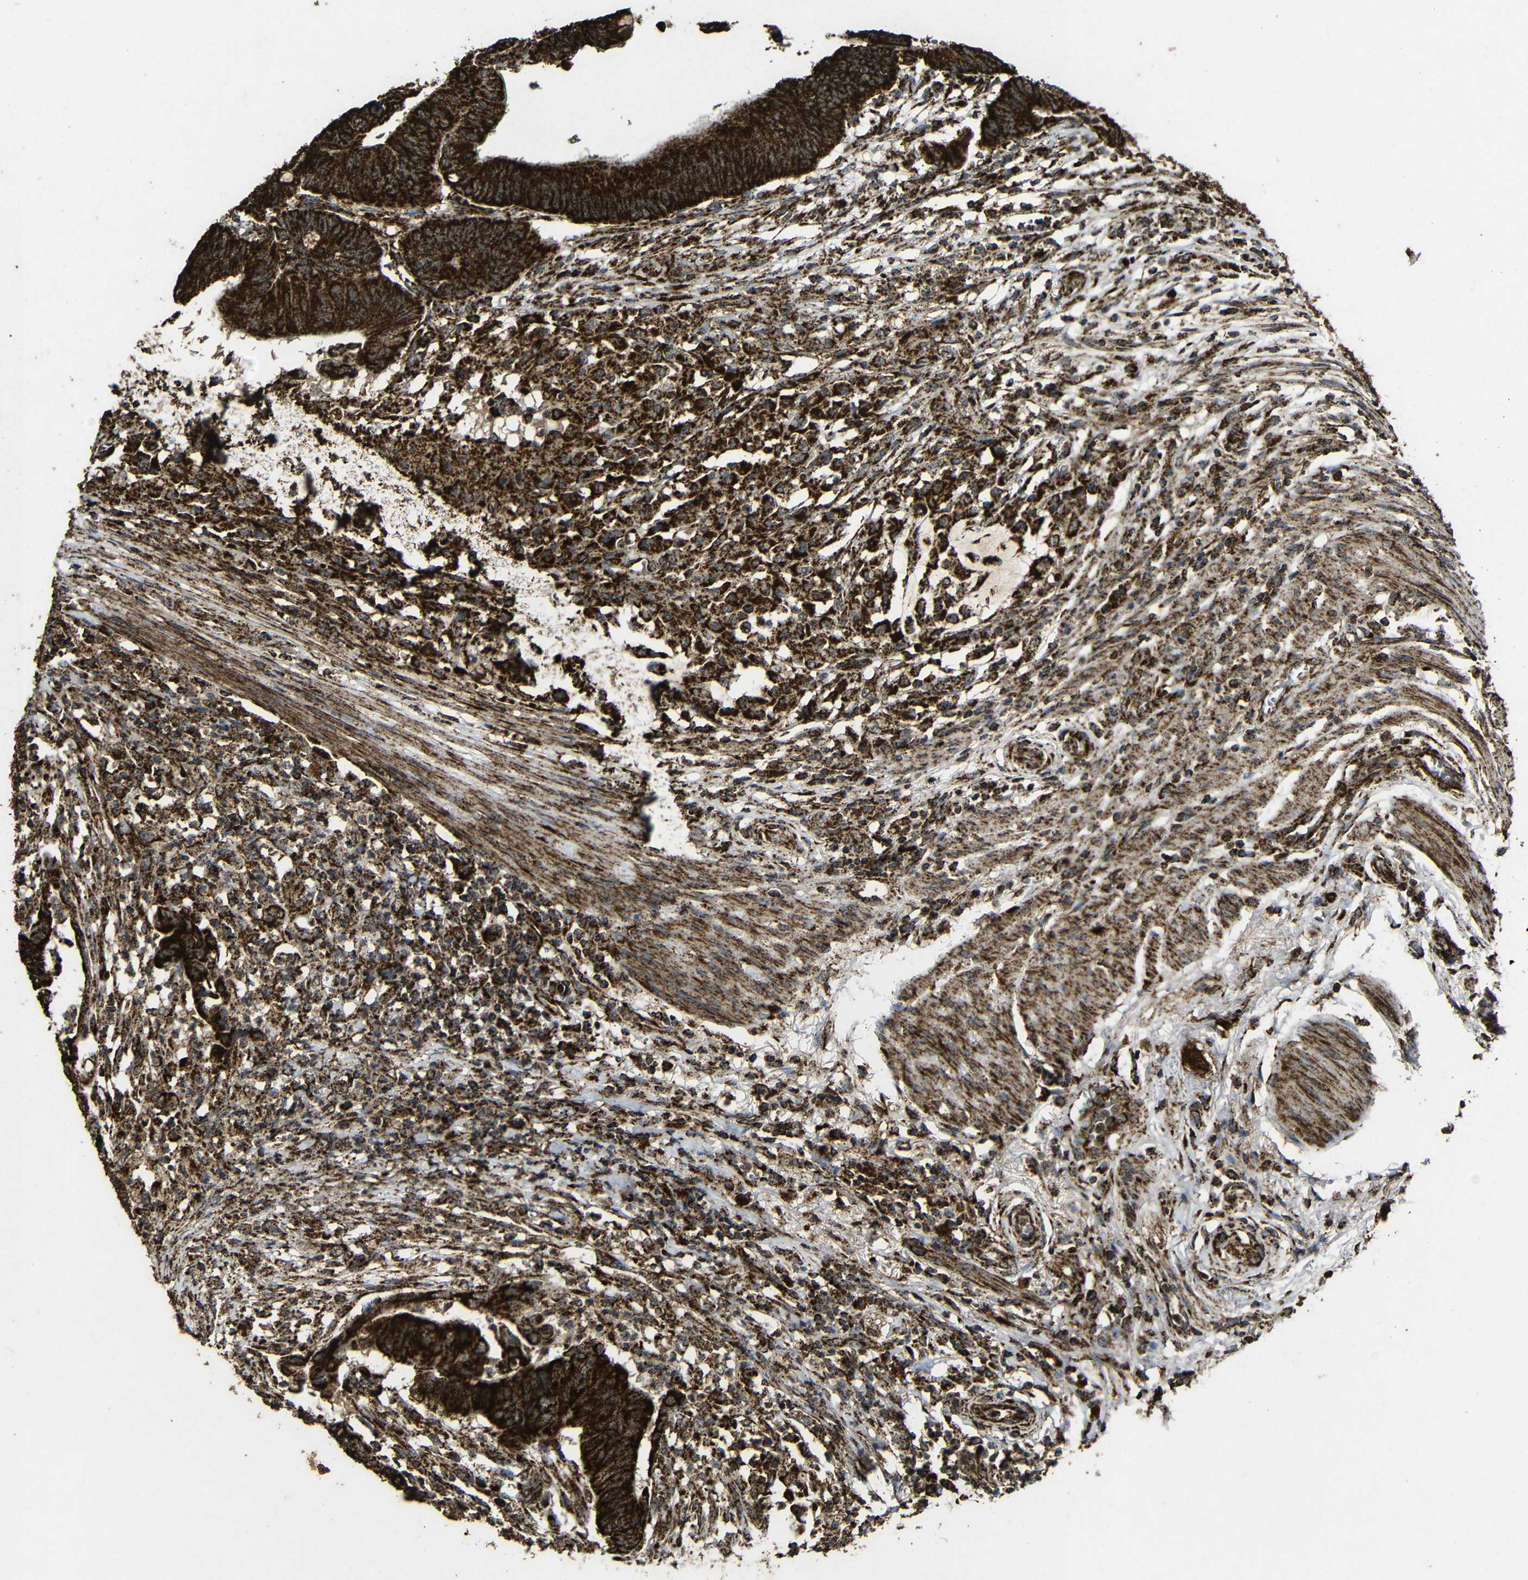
{"staining": {"intensity": "strong", "quantity": ">75%", "location": "cytoplasmic/membranous"}, "tissue": "colorectal cancer", "cell_type": "Tumor cells", "image_type": "cancer", "snomed": [{"axis": "morphology", "description": "Normal tissue, NOS"}, {"axis": "morphology", "description": "Adenocarcinoma, NOS"}, {"axis": "topography", "description": "Rectum"}, {"axis": "topography", "description": "Peripheral nerve tissue"}], "caption": "Tumor cells reveal strong cytoplasmic/membranous positivity in about >75% of cells in adenocarcinoma (colorectal). The protein is shown in brown color, while the nuclei are stained blue.", "gene": "ATP5F1A", "patient": {"sex": "male", "age": 92}}